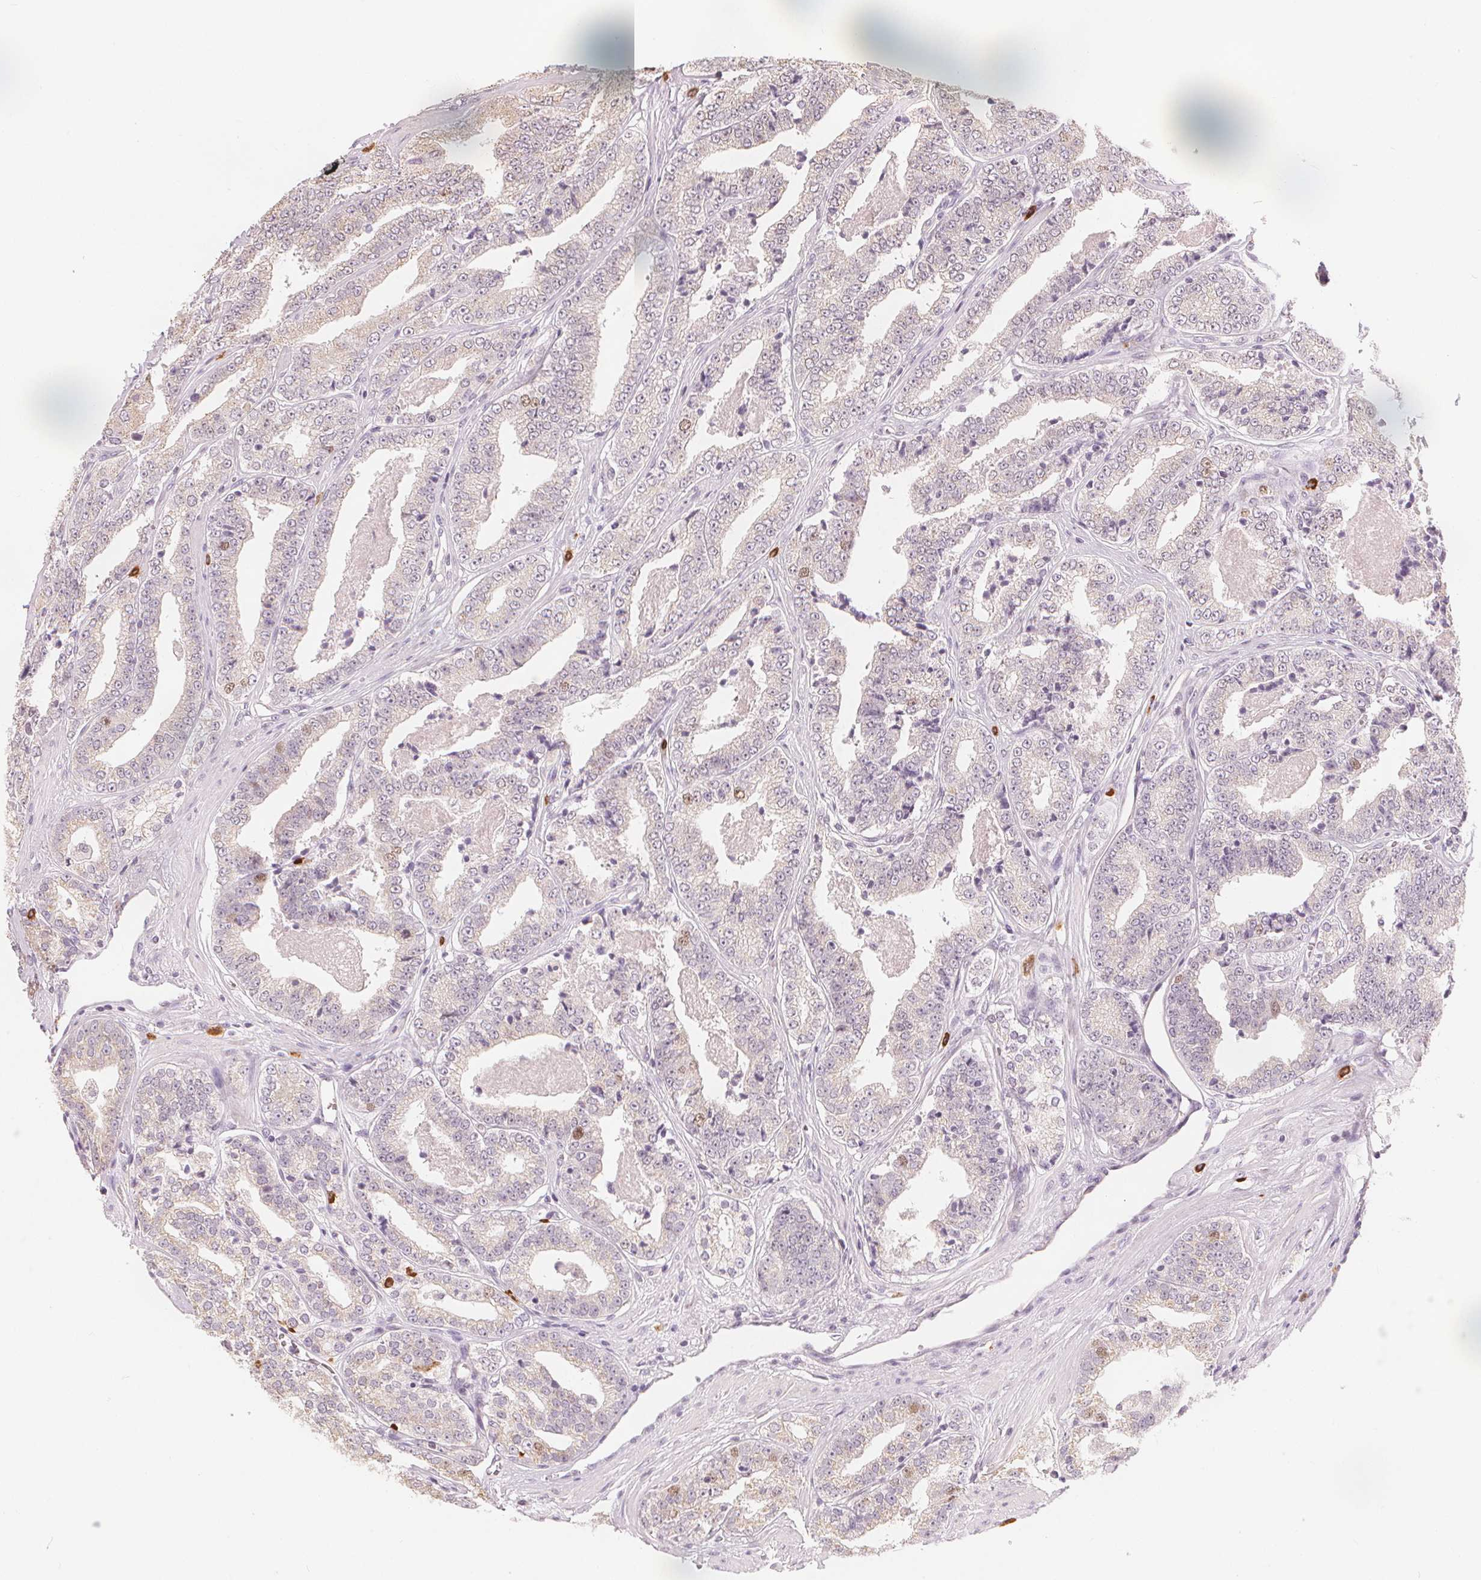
{"staining": {"intensity": "negative", "quantity": "none", "location": "none"}, "tissue": "prostate cancer", "cell_type": "Tumor cells", "image_type": "cancer", "snomed": [{"axis": "morphology", "description": "Adenocarcinoma, Low grade"}, {"axis": "topography", "description": "Prostate"}], "caption": "Low-grade adenocarcinoma (prostate) was stained to show a protein in brown. There is no significant expression in tumor cells.", "gene": "TIPIN", "patient": {"sex": "male", "age": 60}}